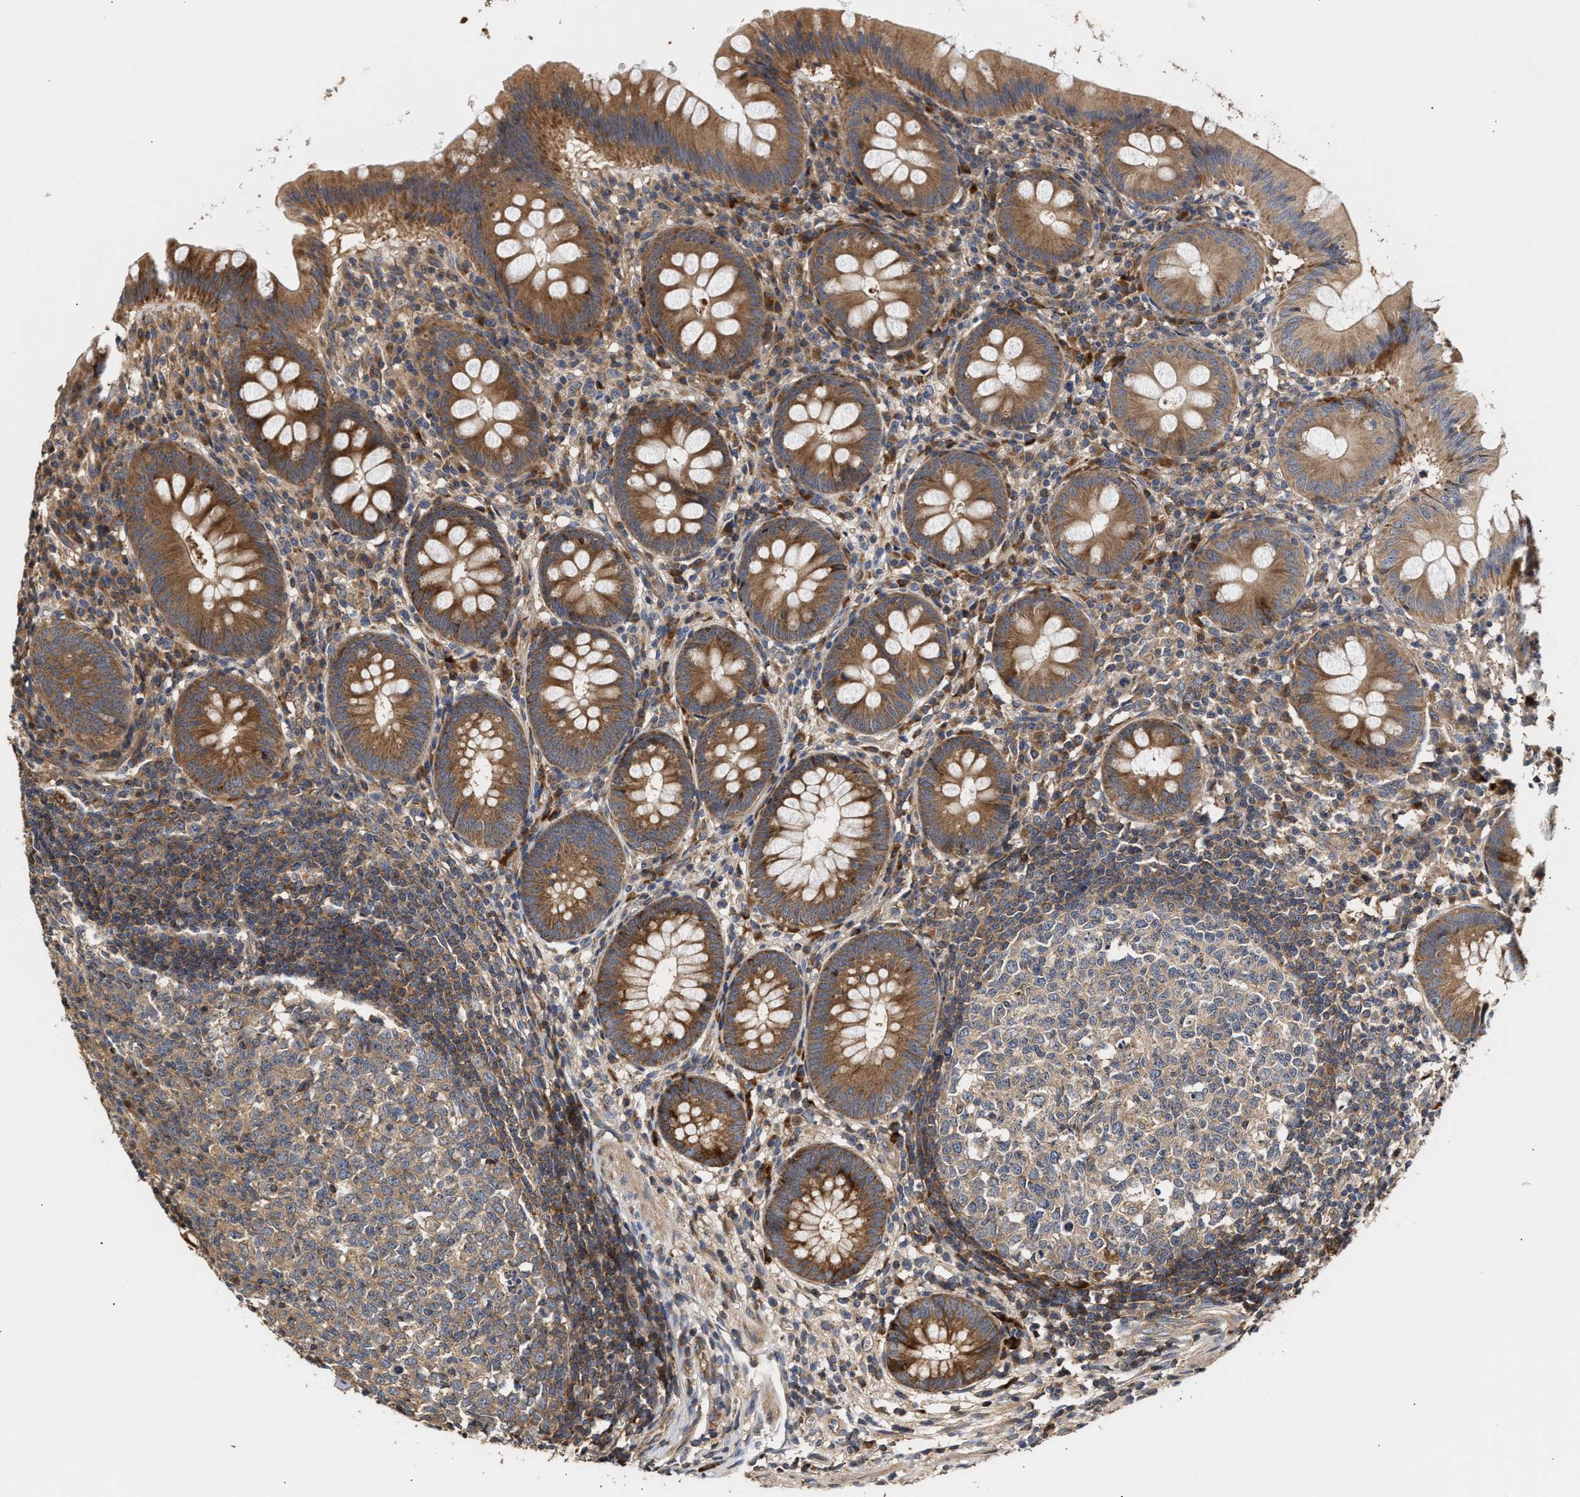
{"staining": {"intensity": "moderate", "quantity": ">75%", "location": "cytoplasmic/membranous"}, "tissue": "appendix", "cell_type": "Glandular cells", "image_type": "normal", "snomed": [{"axis": "morphology", "description": "Normal tissue, NOS"}, {"axis": "topography", "description": "Appendix"}], "caption": "A histopathology image of appendix stained for a protein reveals moderate cytoplasmic/membranous brown staining in glandular cells.", "gene": "CLIP2", "patient": {"sex": "male", "age": 56}}